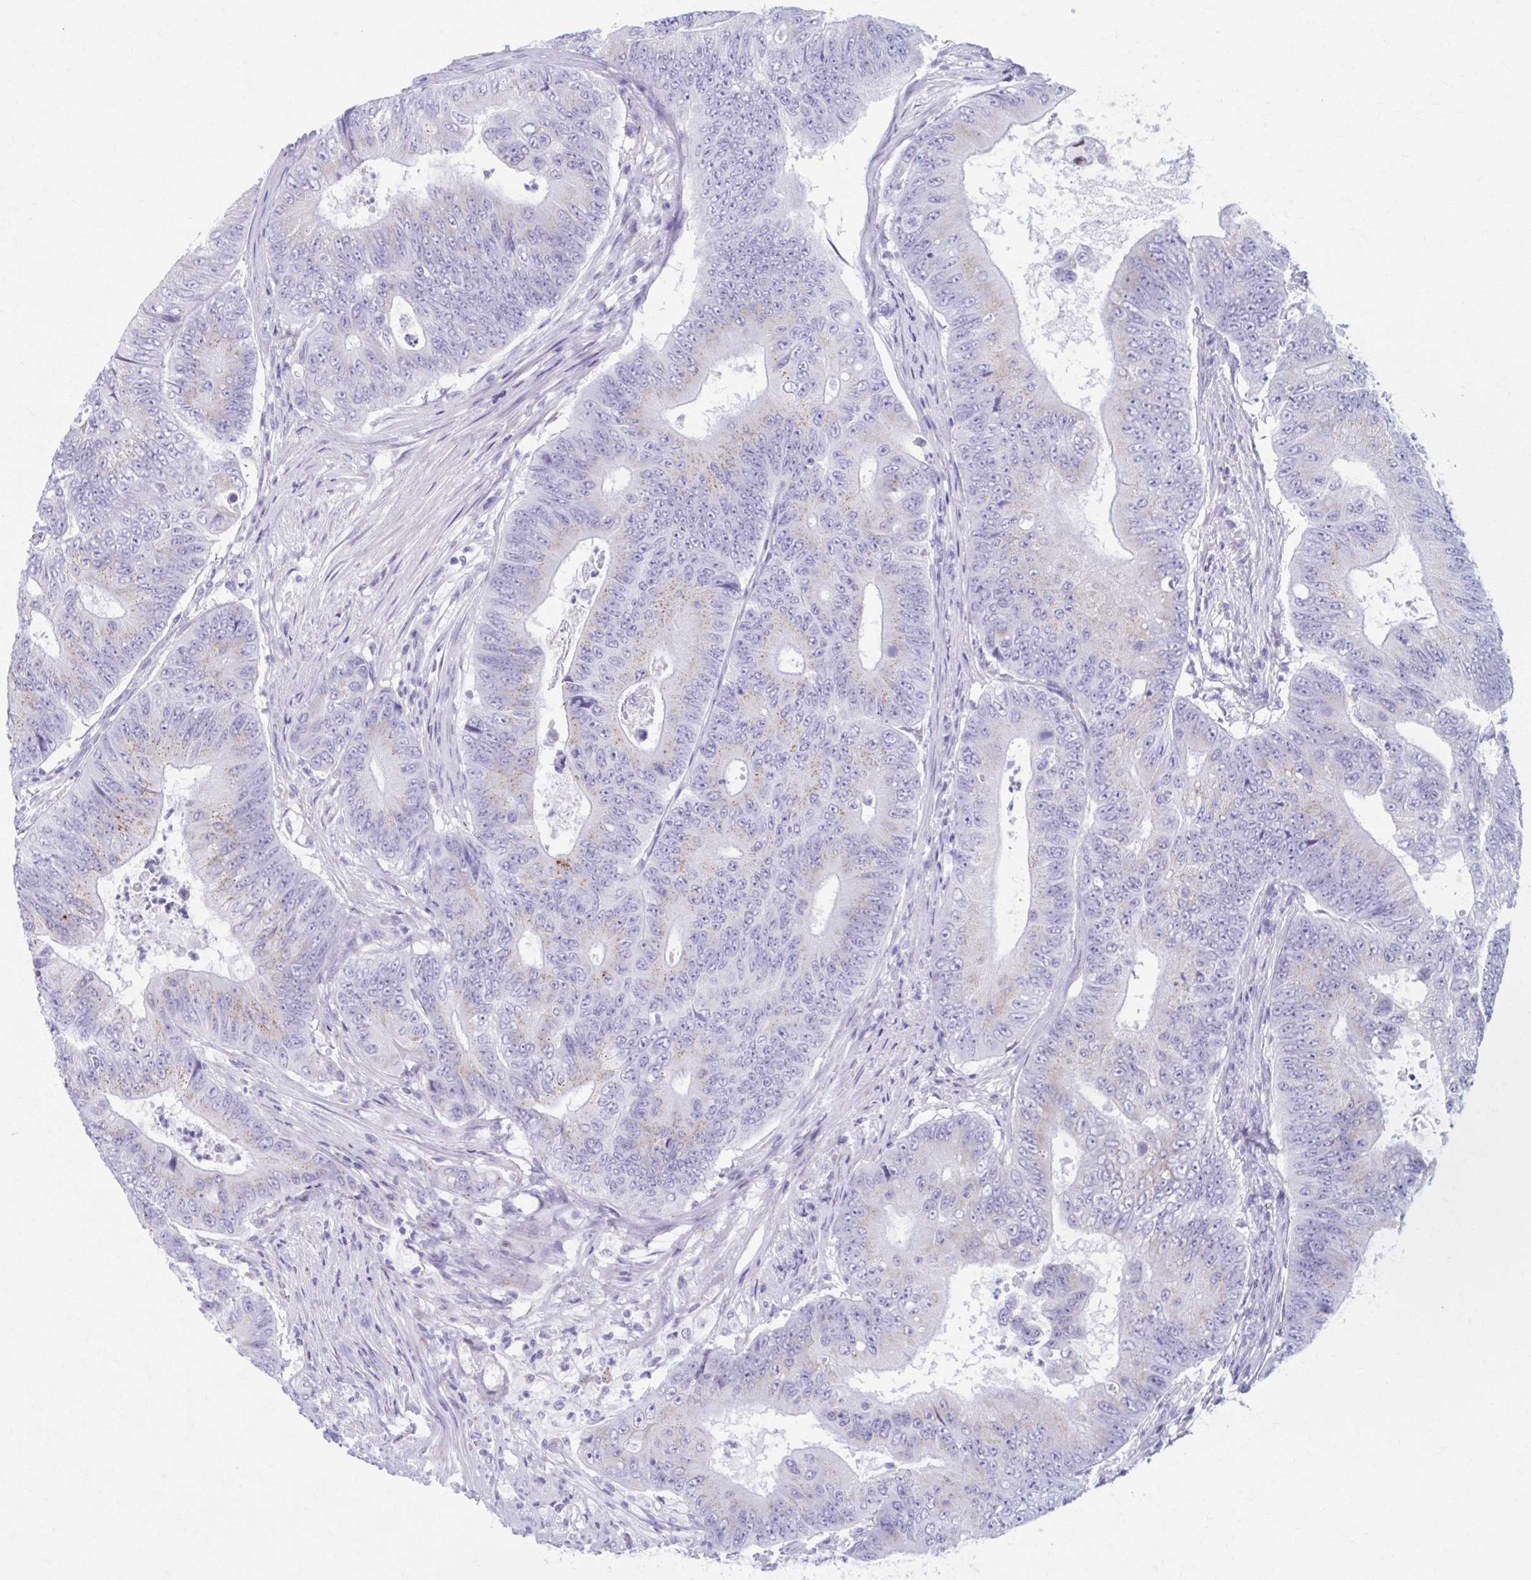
{"staining": {"intensity": "weak", "quantity": "<25%", "location": "cytoplasmic/membranous"}, "tissue": "colorectal cancer", "cell_type": "Tumor cells", "image_type": "cancer", "snomed": [{"axis": "morphology", "description": "Adenocarcinoma, NOS"}, {"axis": "topography", "description": "Colon"}], "caption": "IHC histopathology image of neoplastic tissue: human colorectal adenocarcinoma stained with DAB (3,3'-diaminobenzidine) displays no significant protein expression in tumor cells.", "gene": "KCNE2", "patient": {"sex": "female", "age": 48}}